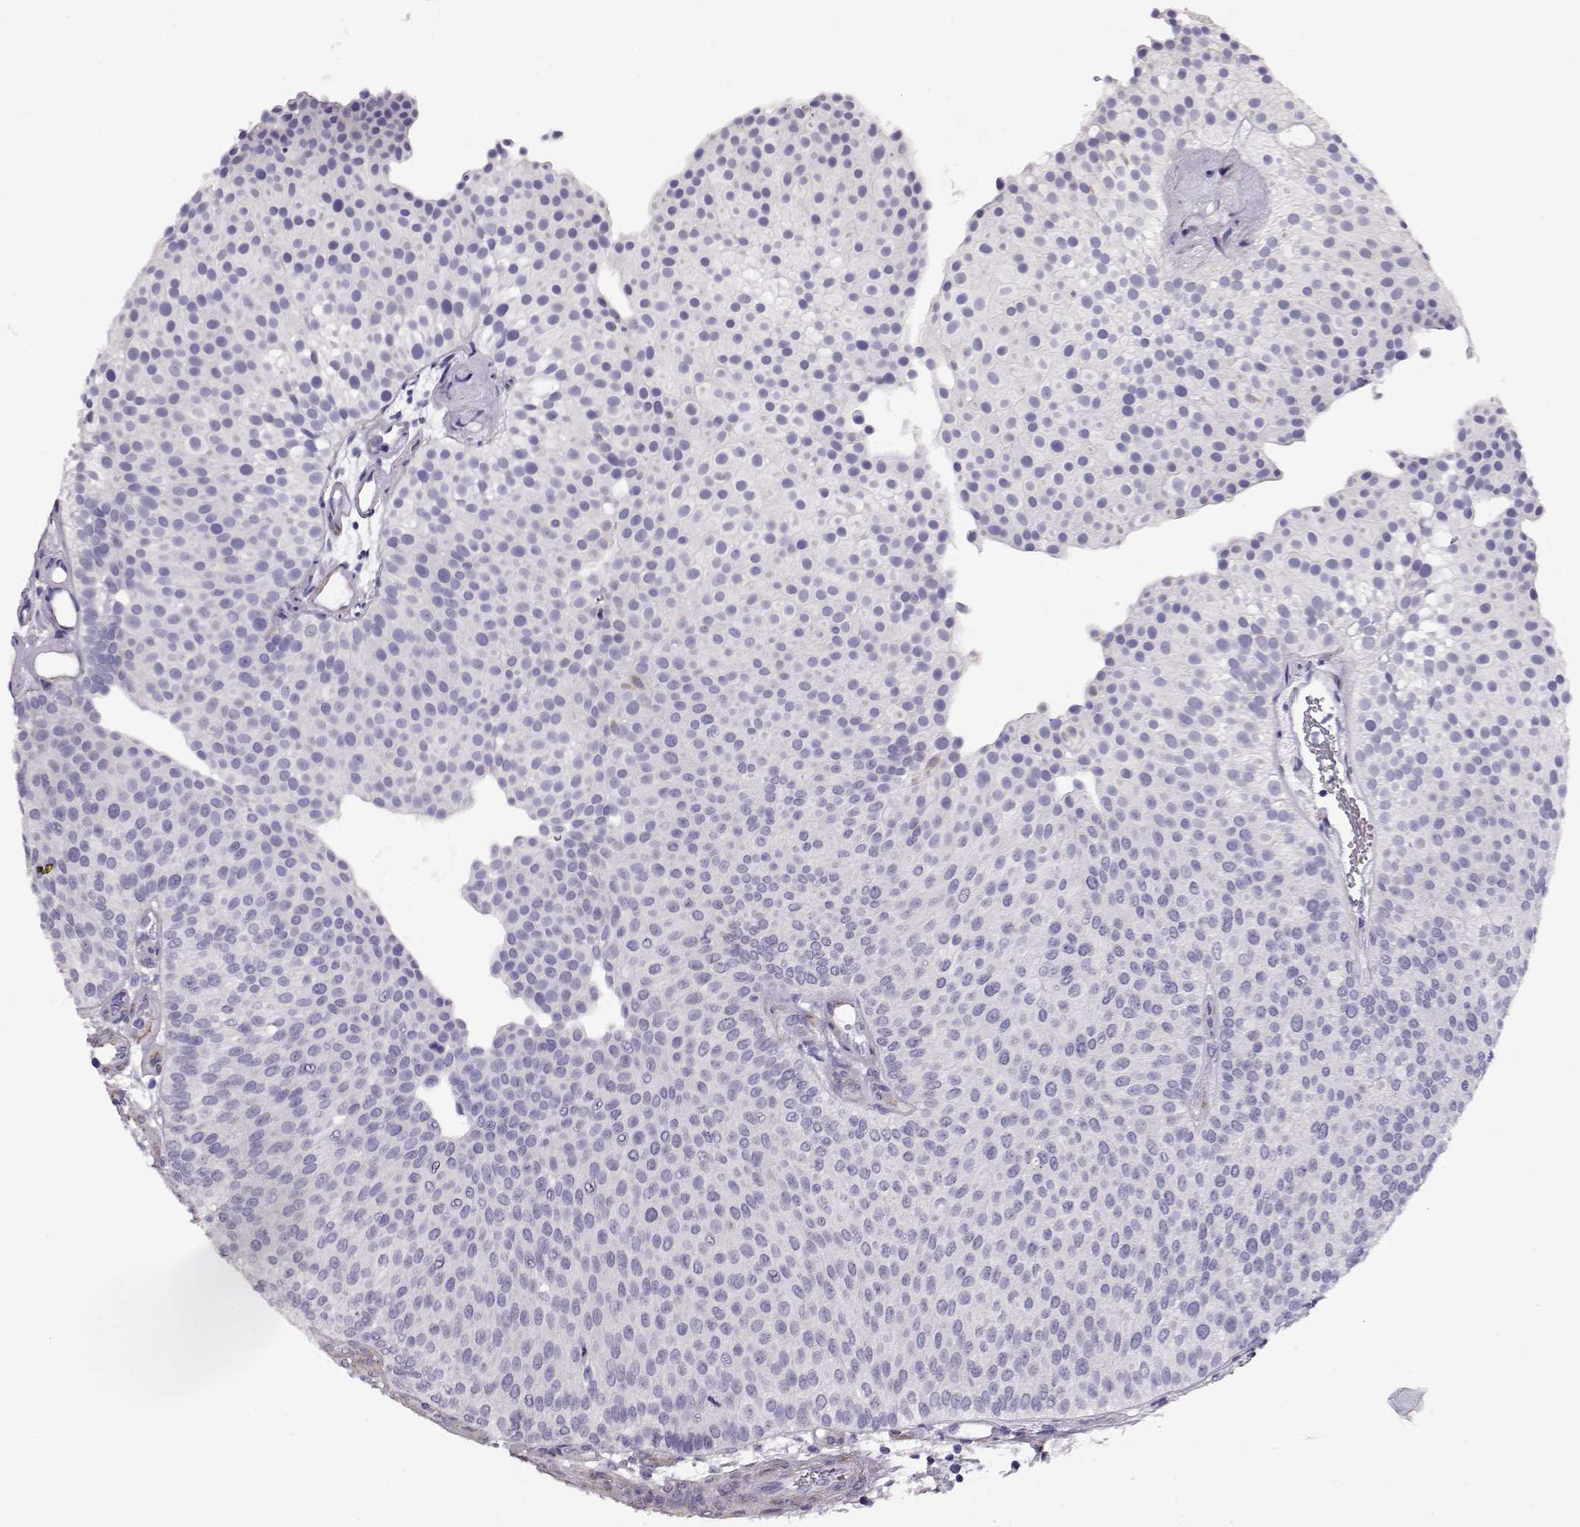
{"staining": {"intensity": "negative", "quantity": "none", "location": "none"}, "tissue": "urothelial cancer", "cell_type": "Tumor cells", "image_type": "cancer", "snomed": [{"axis": "morphology", "description": "Urothelial carcinoma, Low grade"}, {"axis": "topography", "description": "Urinary bladder"}], "caption": "Urothelial cancer was stained to show a protein in brown. There is no significant positivity in tumor cells.", "gene": "RBM44", "patient": {"sex": "female", "age": 87}}